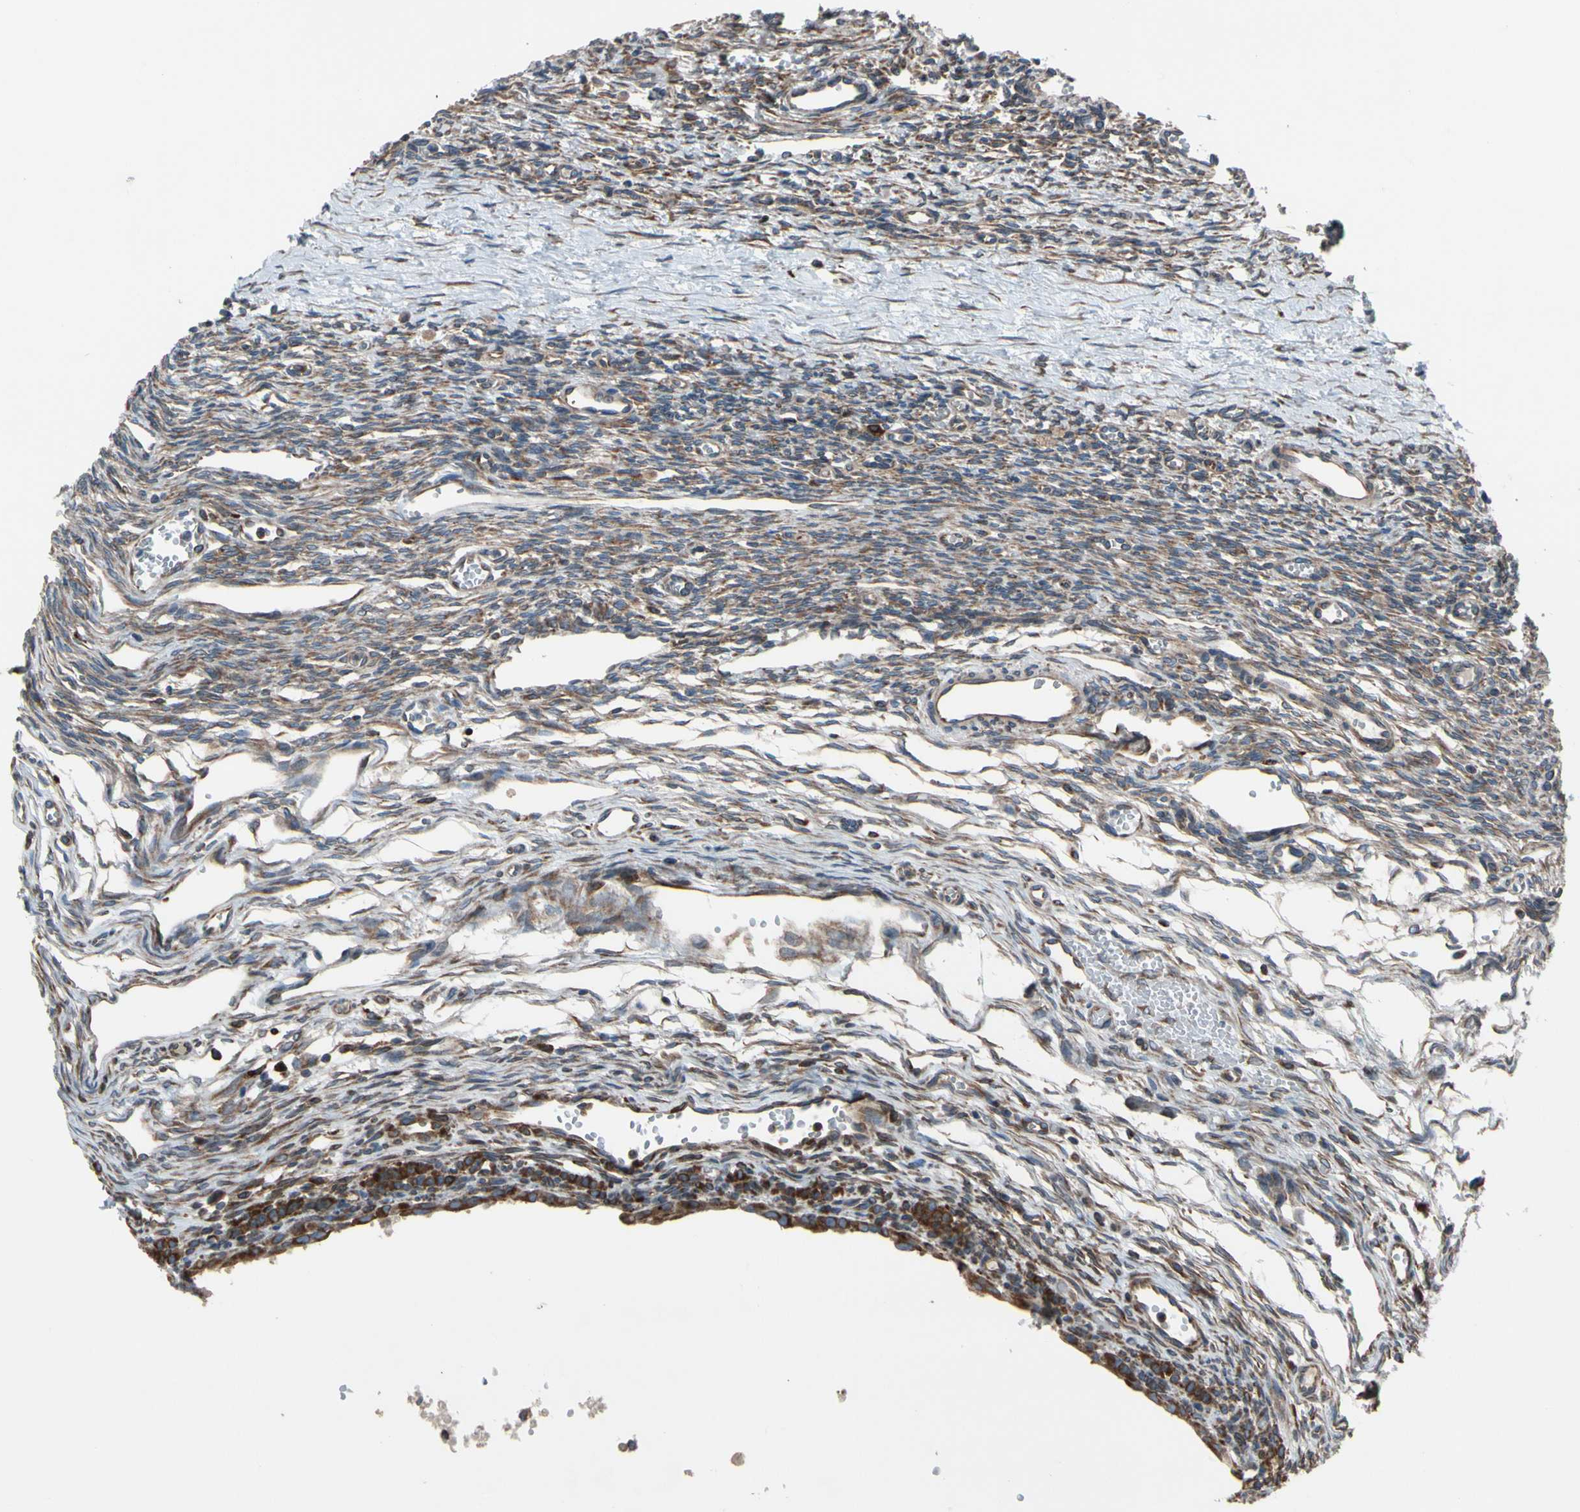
{"staining": {"intensity": "moderate", "quantity": ">75%", "location": "cytoplasmic/membranous"}, "tissue": "ovary", "cell_type": "Ovarian stroma cells", "image_type": "normal", "snomed": [{"axis": "morphology", "description": "Normal tissue, NOS"}, {"axis": "topography", "description": "Ovary"}], "caption": "The photomicrograph displays staining of unremarkable ovary, revealing moderate cytoplasmic/membranous protein expression (brown color) within ovarian stroma cells.", "gene": "CLCC1", "patient": {"sex": "female", "age": 33}}